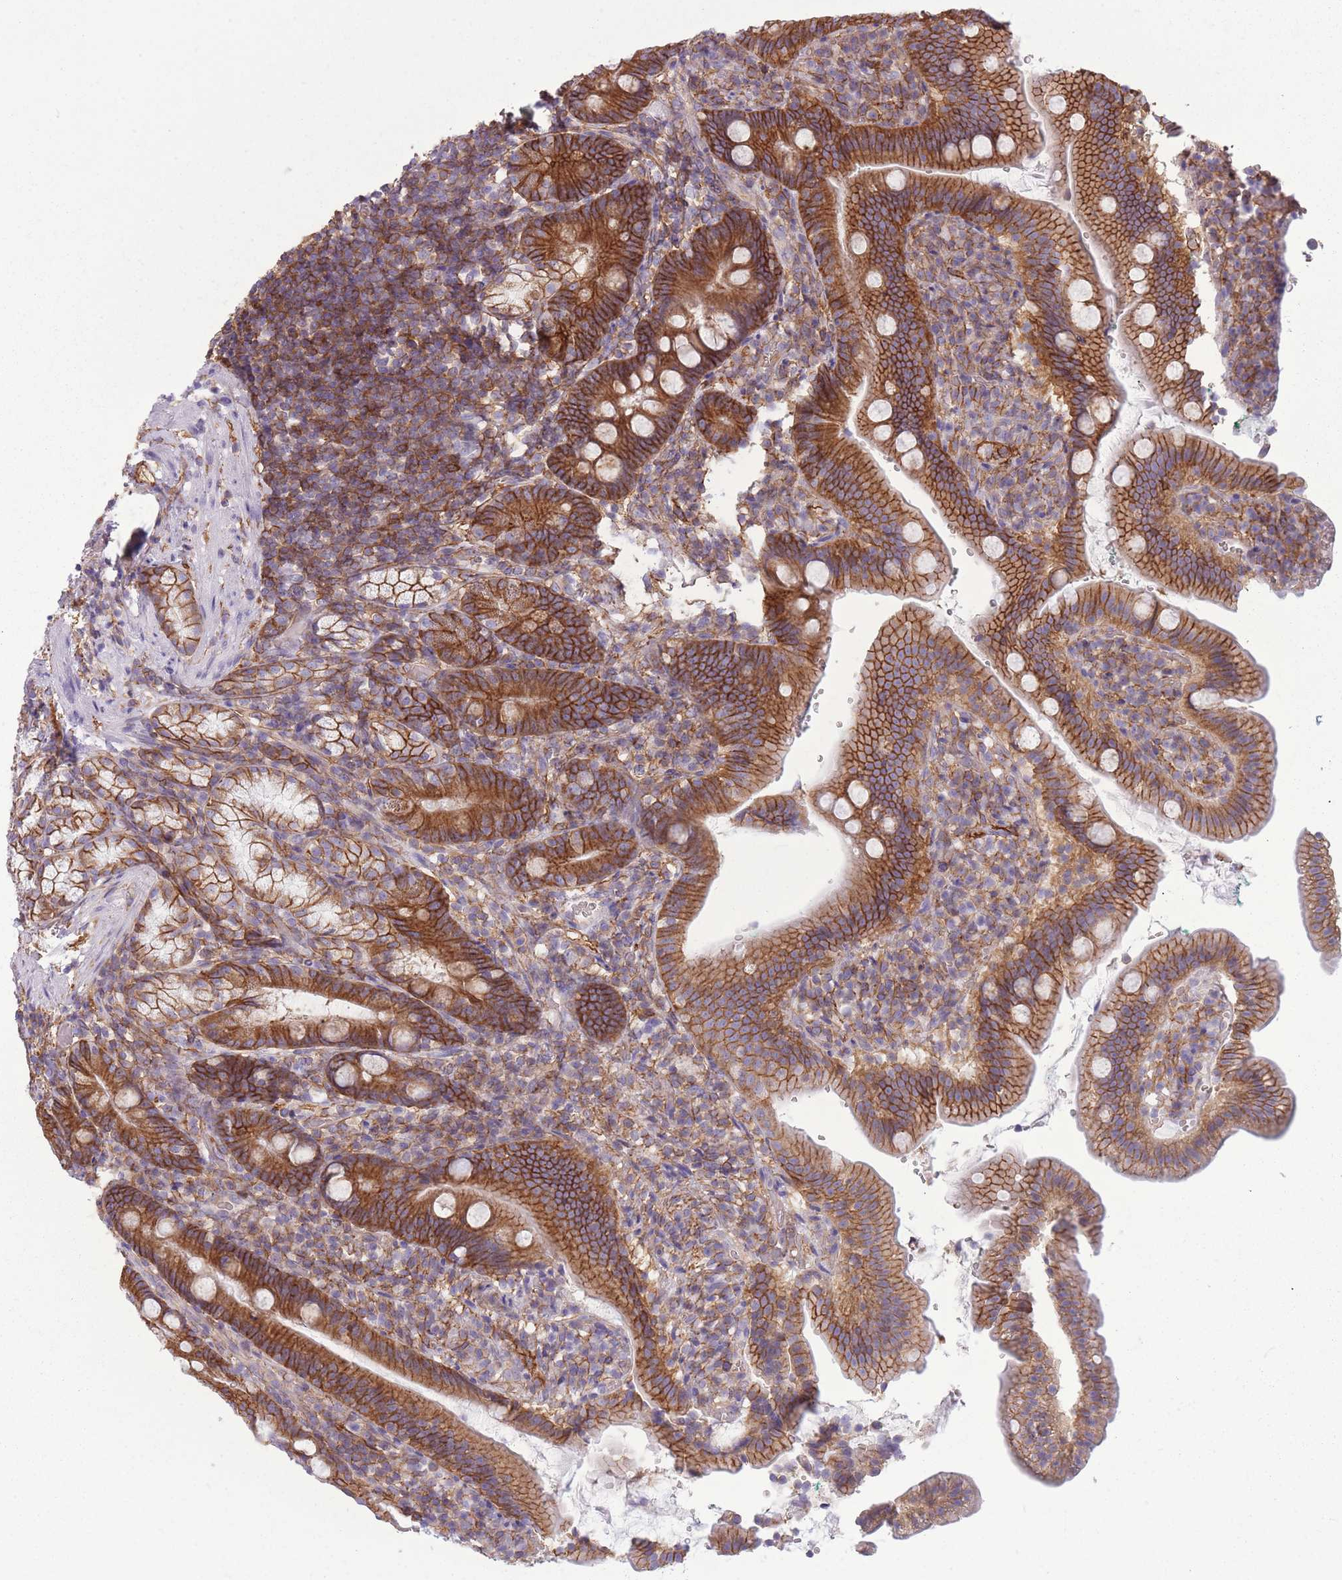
{"staining": {"intensity": "strong", "quantity": ">75%", "location": "cytoplasmic/membranous"}, "tissue": "duodenum", "cell_type": "Glandular cells", "image_type": "normal", "snomed": [{"axis": "morphology", "description": "Normal tissue, NOS"}, {"axis": "topography", "description": "Duodenum"}], "caption": "There is high levels of strong cytoplasmic/membranous staining in glandular cells of benign duodenum, as demonstrated by immunohistochemical staining (brown color).", "gene": "ADD1", "patient": {"sex": "female", "age": 67}}